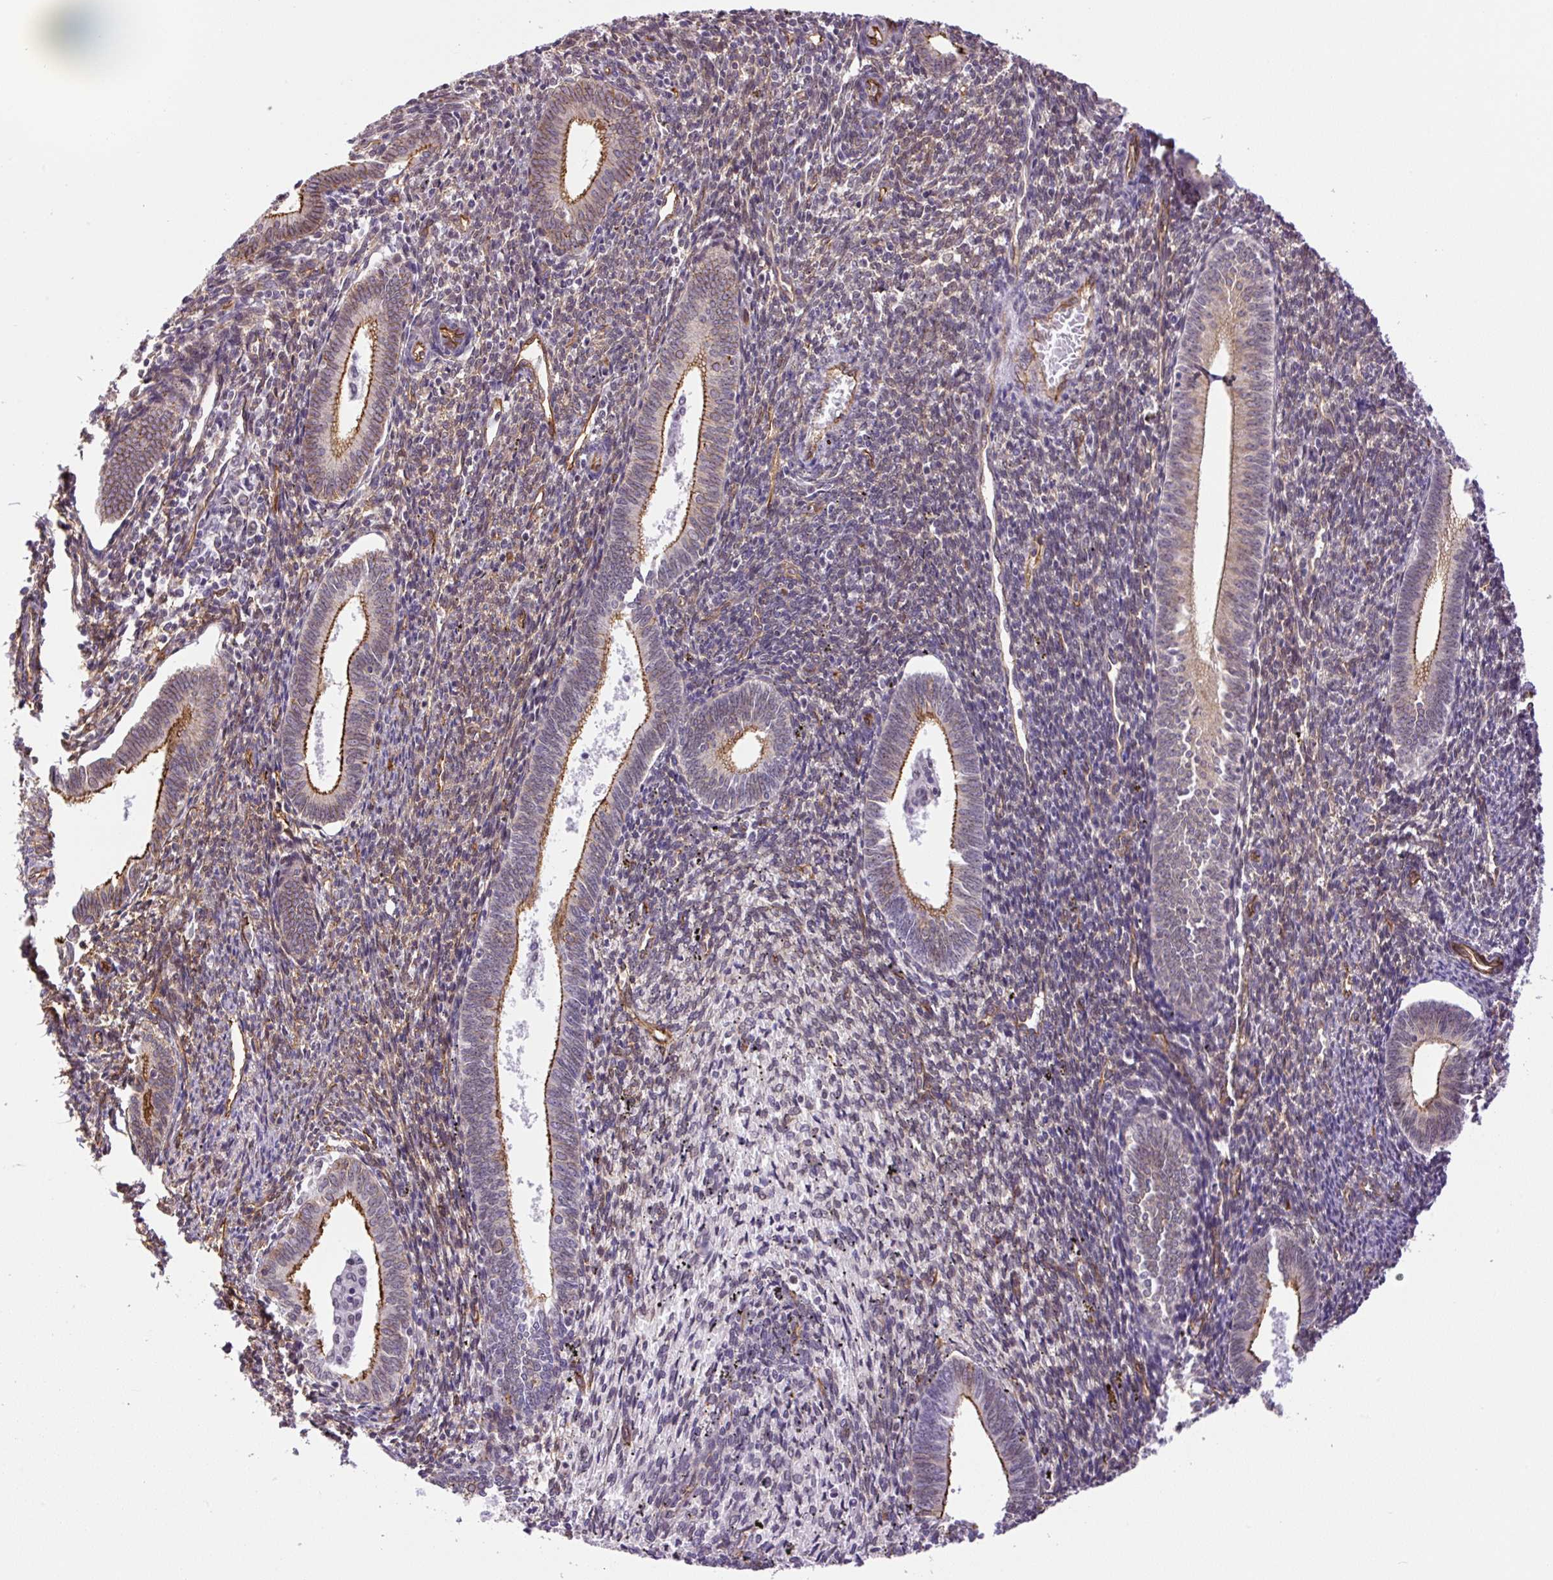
{"staining": {"intensity": "moderate", "quantity": "25%-75%", "location": "cytoplasmic/membranous"}, "tissue": "endometrium", "cell_type": "Cells in endometrial stroma", "image_type": "normal", "snomed": [{"axis": "morphology", "description": "Normal tissue, NOS"}, {"axis": "topography", "description": "Endometrium"}], "caption": "Endometrium was stained to show a protein in brown. There is medium levels of moderate cytoplasmic/membranous positivity in approximately 25%-75% of cells in endometrial stroma.", "gene": "MYO5C", "patient": {"sex": "female", "age": 41}}